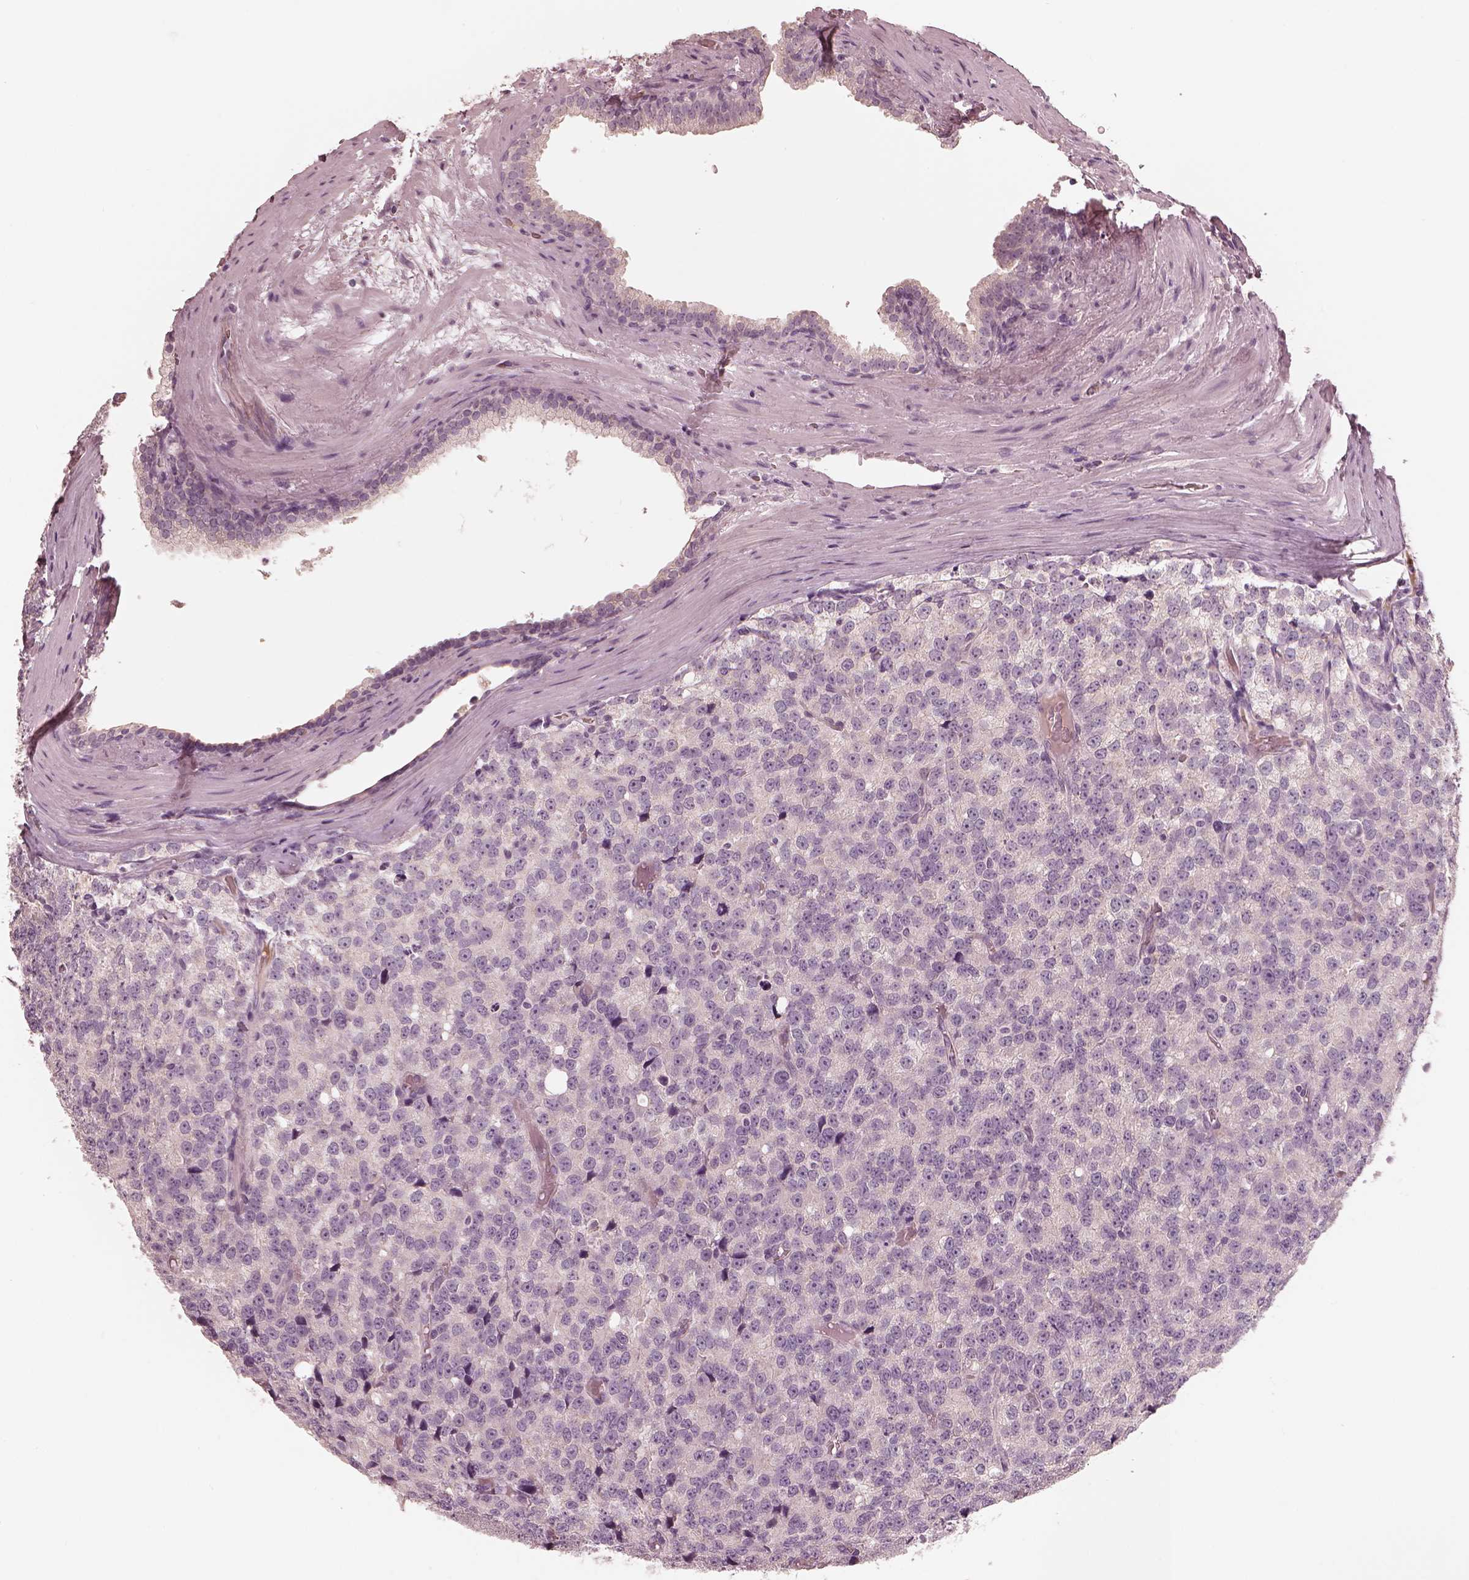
{"staining": {"intensity": "negative", "quantity": "none", "location": "none"}, "tissue": "prostate cancer", "cell_type": "Tumor cells", "image_type": "cancer", "snomed": [{"axis": "morphology", "description": "Adenocarcinoma, High grade"}, {"axis": "topography", "description": "Prostate and seminal vesicle, NOS"}], "caption": "Photomicrograph shows no protein staining in tumor cells of prostate adenocarcinoma (high-grade) tissue.", "gene": "ANKLE1", "patient": {"sex": "male", "age": 62}}